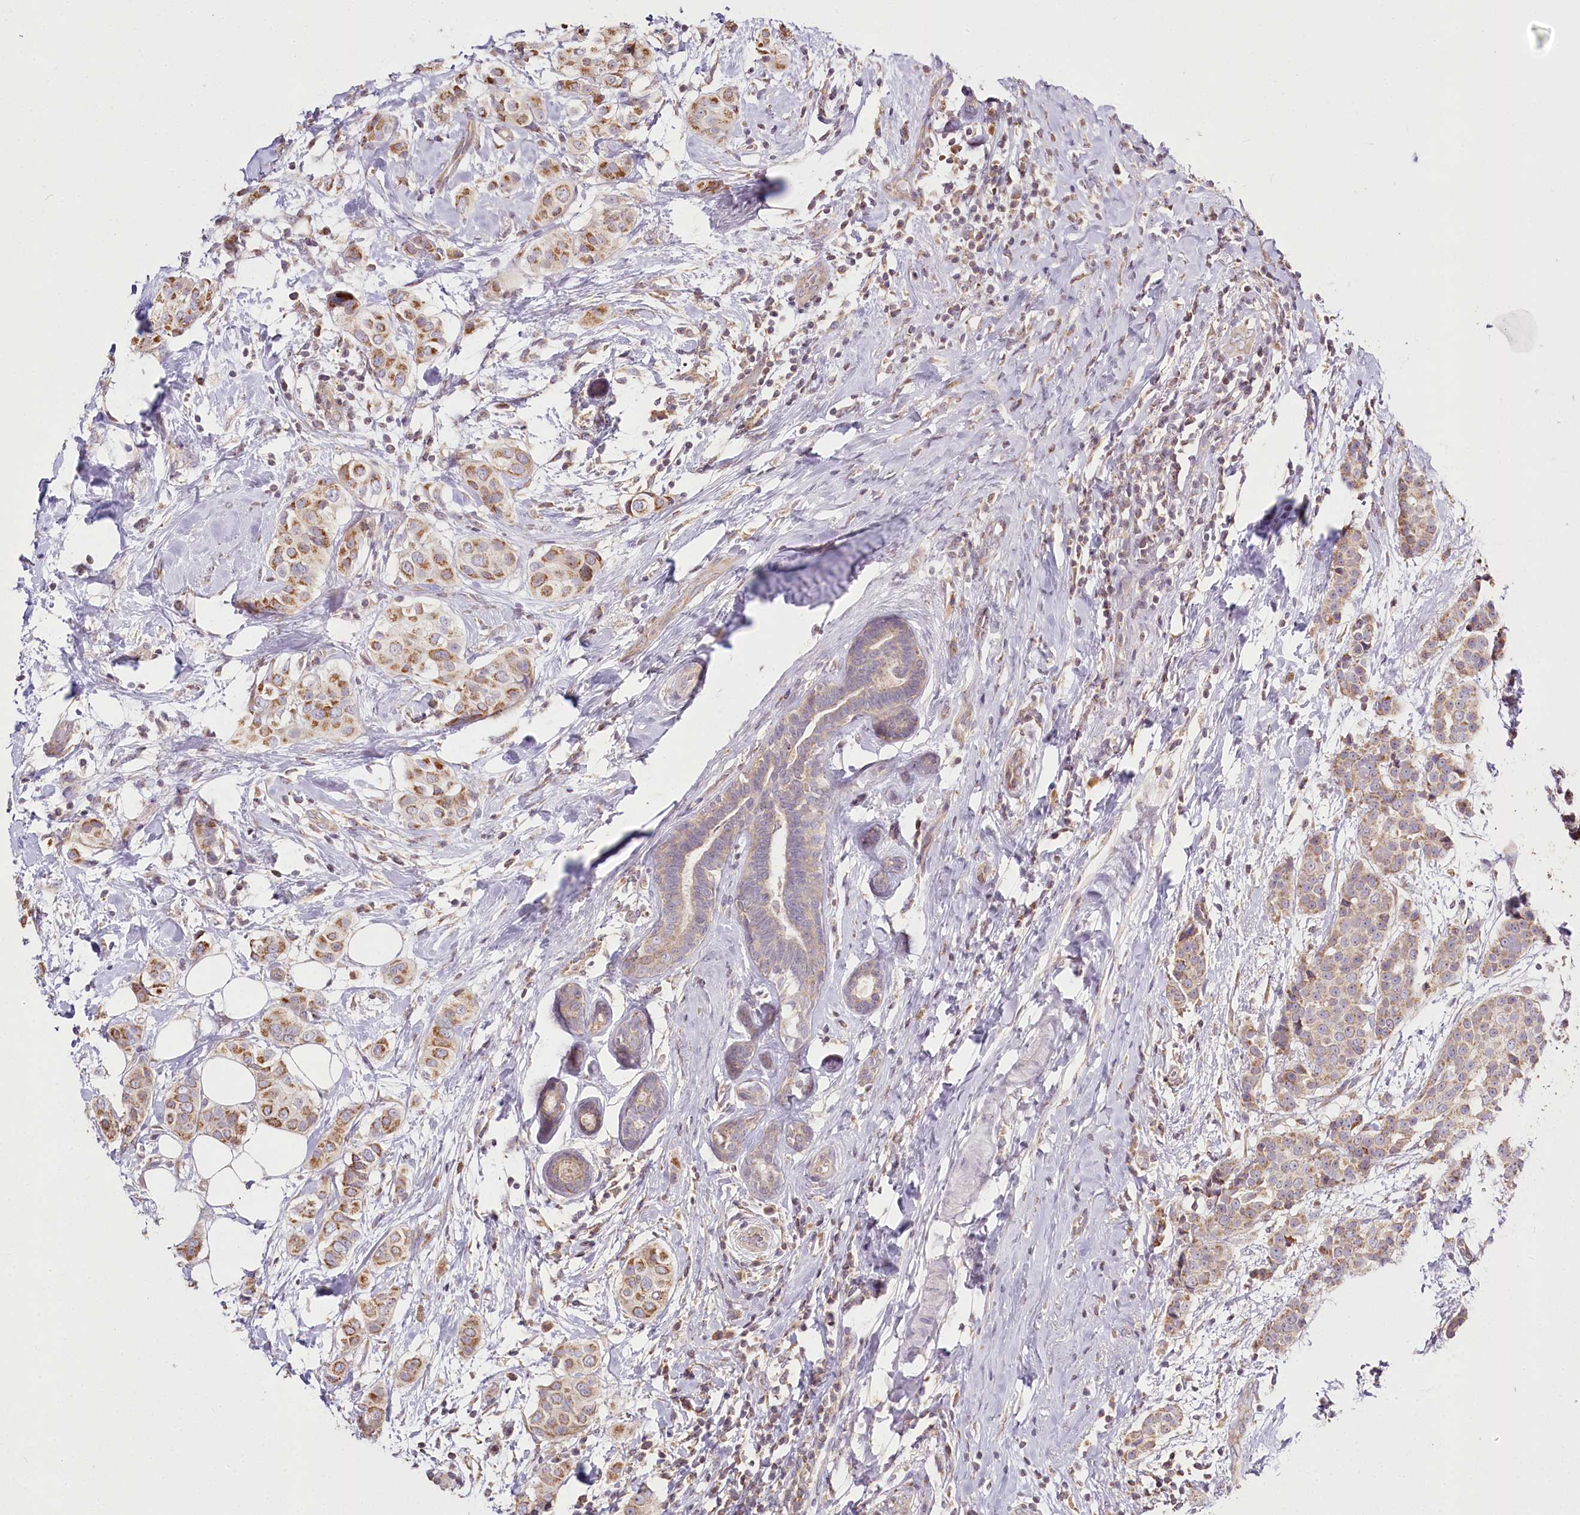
{"staining": {"intensity": "moderate", "quantity": ">75%", "location": "cytoplasmic/membranous"}, "tissue": "breast cancer", "cell_type": "Tumor cells", "image_type": "cancer", "snomed": [{"axis": "morphology", "description": "Lobular carcinoma"}, {"axis": "topography", "description": "Breast"}], "caption": "Breast lobular carcinoma stained for a protein (brown) displays moderate cytoplasmic/membranous positive staining in approximately >75% of tumor cells.", "gene": "ACOX2", "patient": {"sex": "female", "age": 51}}